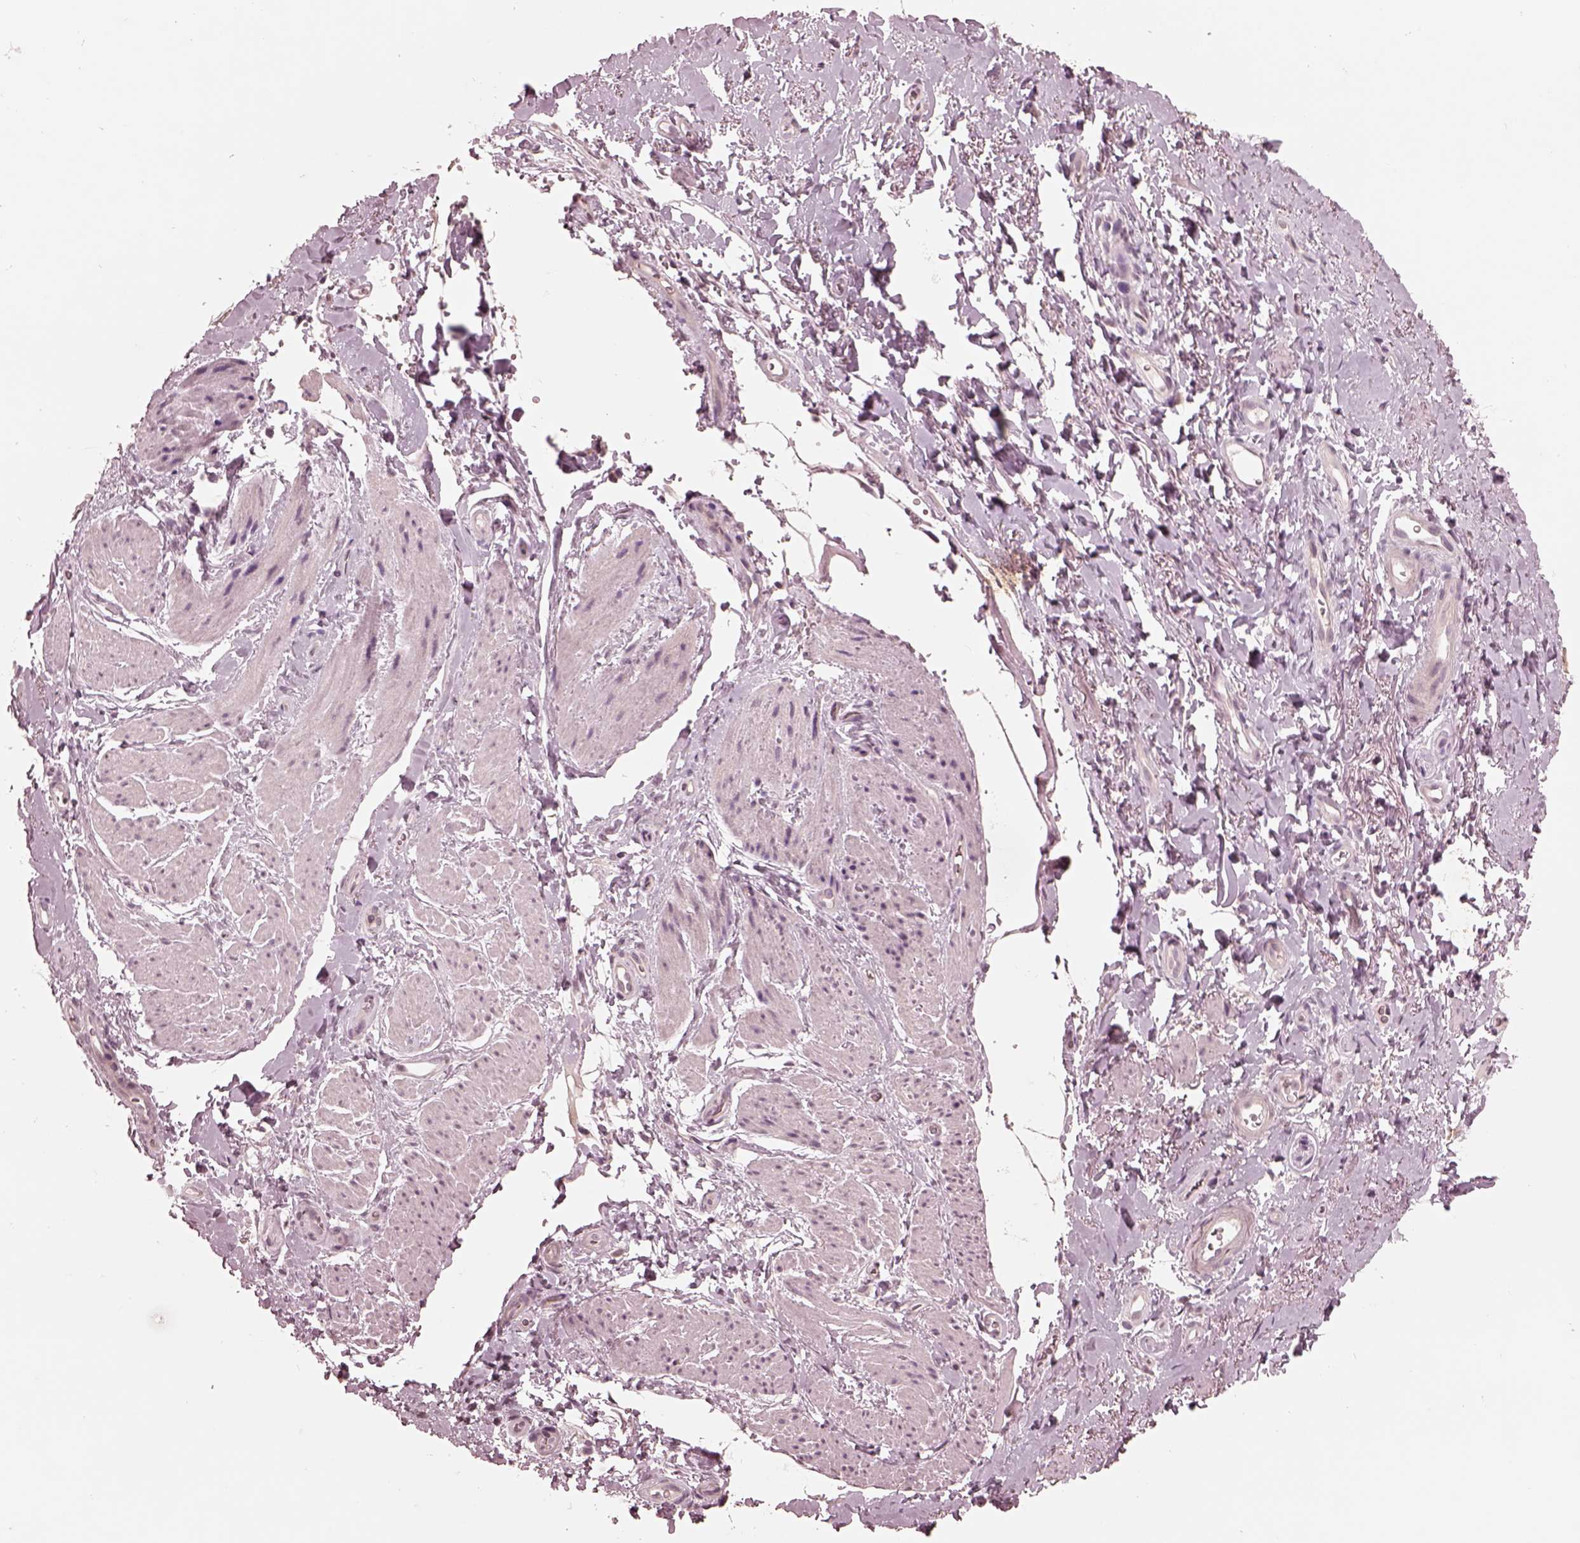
{"staining": {"intensity": "negative", "quantity": "none", "location": "none"}, "tissue": "adipose tissue", "cell_type": "Adipocytes", "image_type": "normal", "snomed": [{"axis": "morphology", "description": "Normal tissue, NOS"}, {"axis": "topography", "description": "Anal"}, {"axis": "topography", "description": "Peripheral nerve tissue"}], "caption": "DAB (3,3'-diaminobenzidine) immunohistochemical staining of normal human adipose tissue exhibits no significant staining in adipocytes.", "gene": "RGS7", "patient": {"sex": "male", "age": 53}}